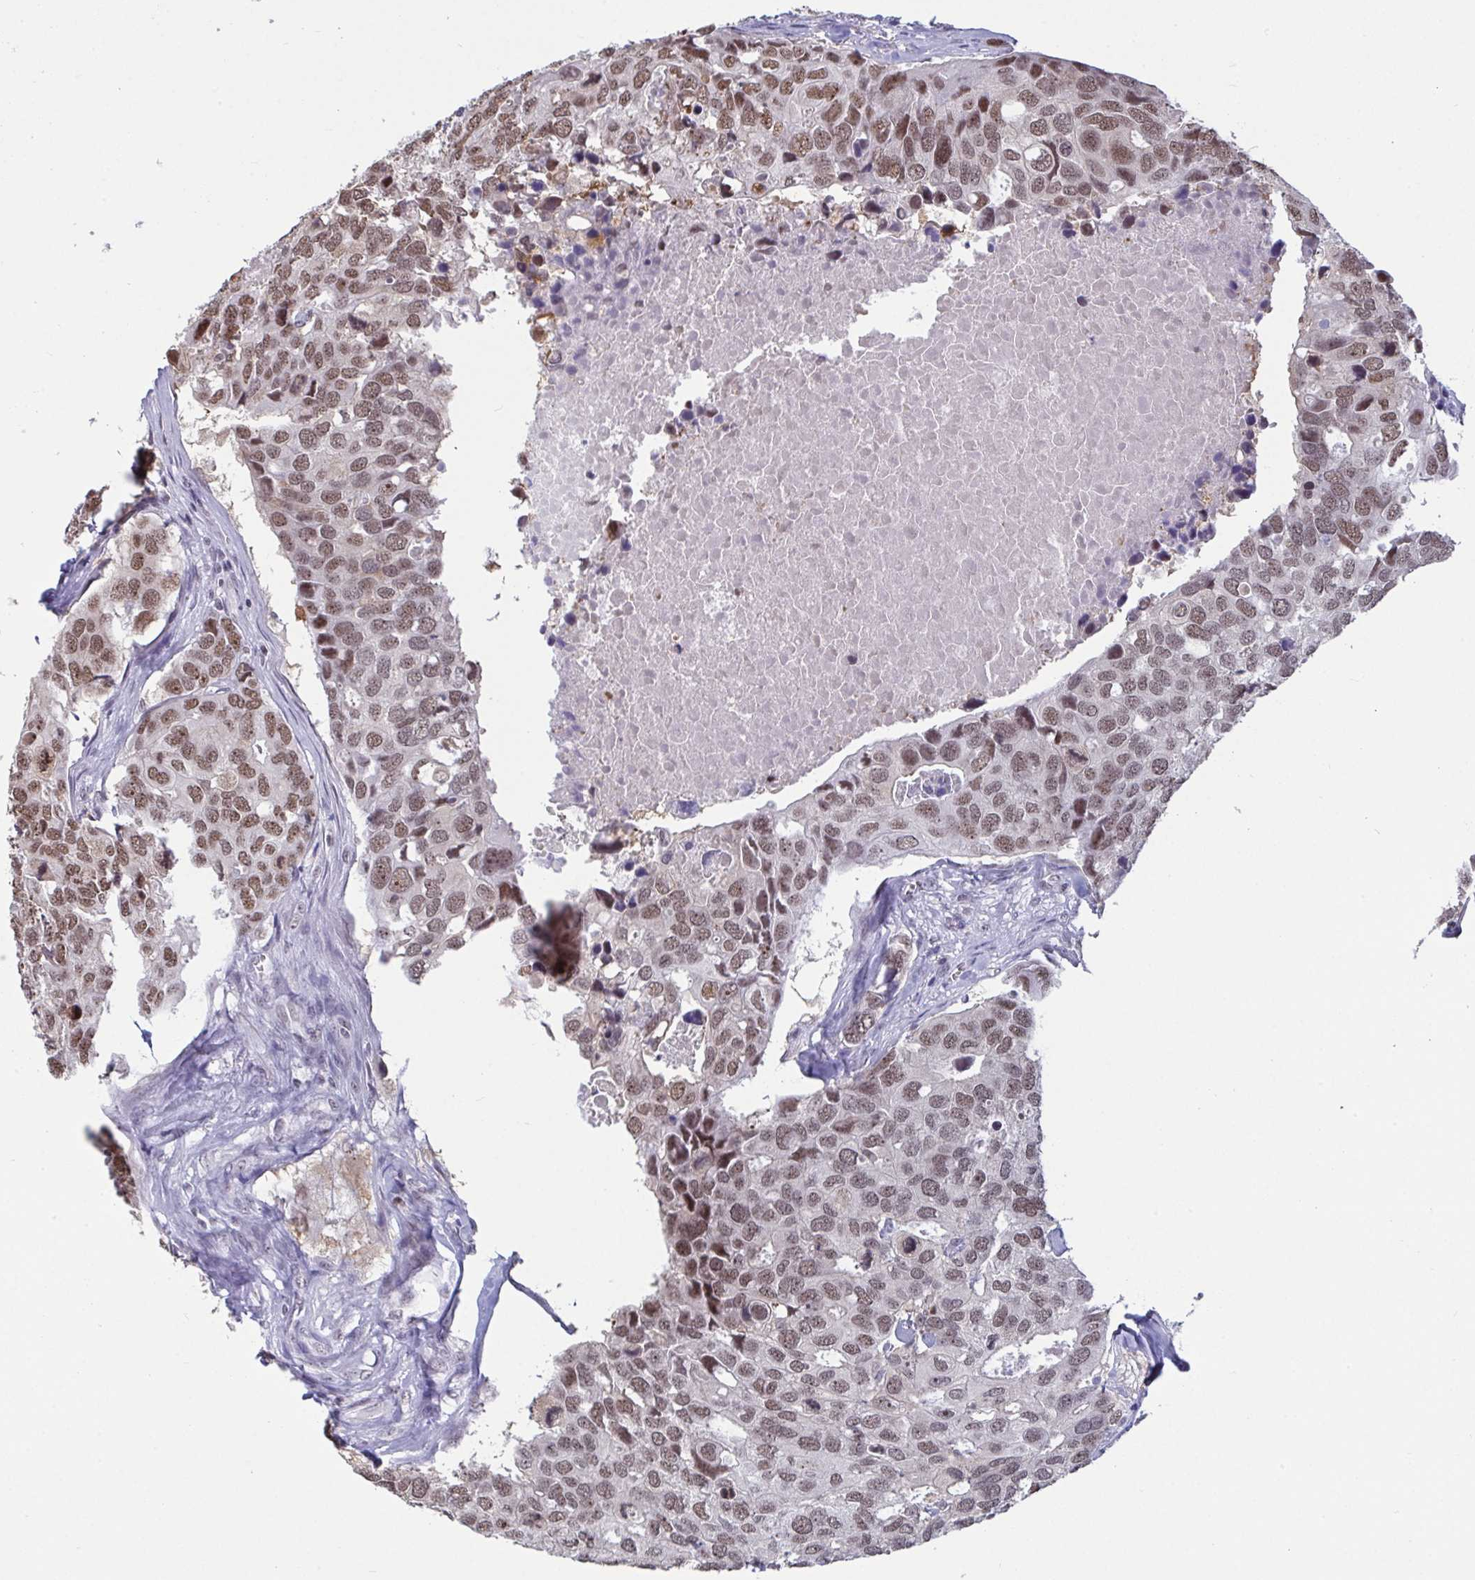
{"staining": {"intensity": "moderate", "quantity": ">75%", "location": "nuclear"}, "tissue": "breast cancer", "cell_type": "Tumor cells", "image_type": "cancer", "snomed": [{"axis": "morphology", "description": "Duct carcinoma"}, {"axis": "topography", "description": "Breast"}], "caption": "This photomicrograph shows immunohistochemistry staining of breast cancer (intraductal carcinoma), with medium moderate nuclear expression in about >75% of tumor cells.", "gene": "SUPT16H", "patient": {"sex": "female", "age": 83}}